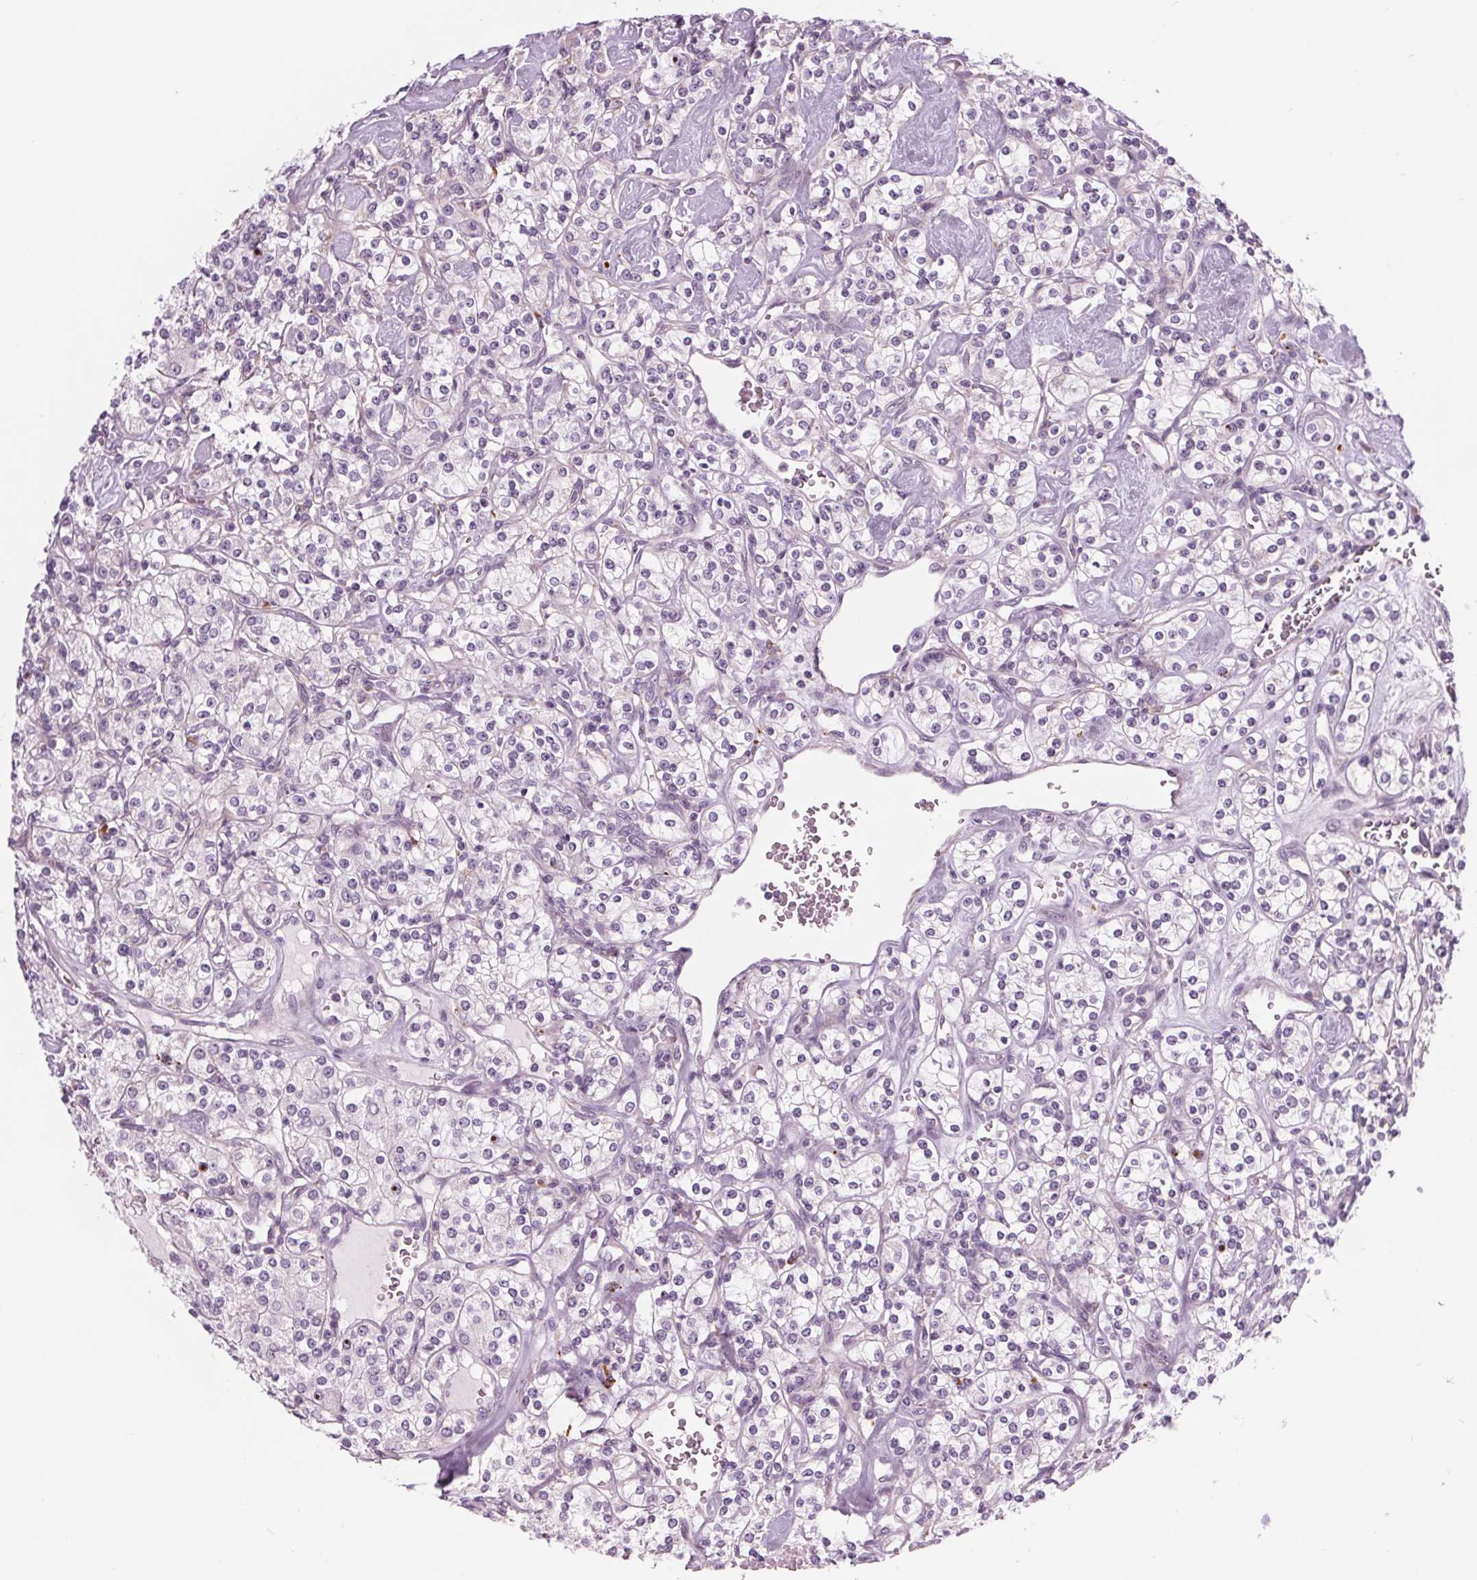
{"staining": {"intensity": "negative", "quantity": "none", "location": "none"}, "tissue": "renal cancer", "cell_type": "Tumor cells", "image_type": "cancer", "snomed": [{"axis": "morphology", "description": "Adenocarcinoma, NOS"}, {"axis": "topography", "description": "Kidney"}], "caption": "Immunohistochemistry image of neoplastic tissue: human renal cancer stained with DAB demonstrates no significant protein expression in tumor cells.", "gene": "SAMD5", "patient": {"sex": "male", "age": 77}}